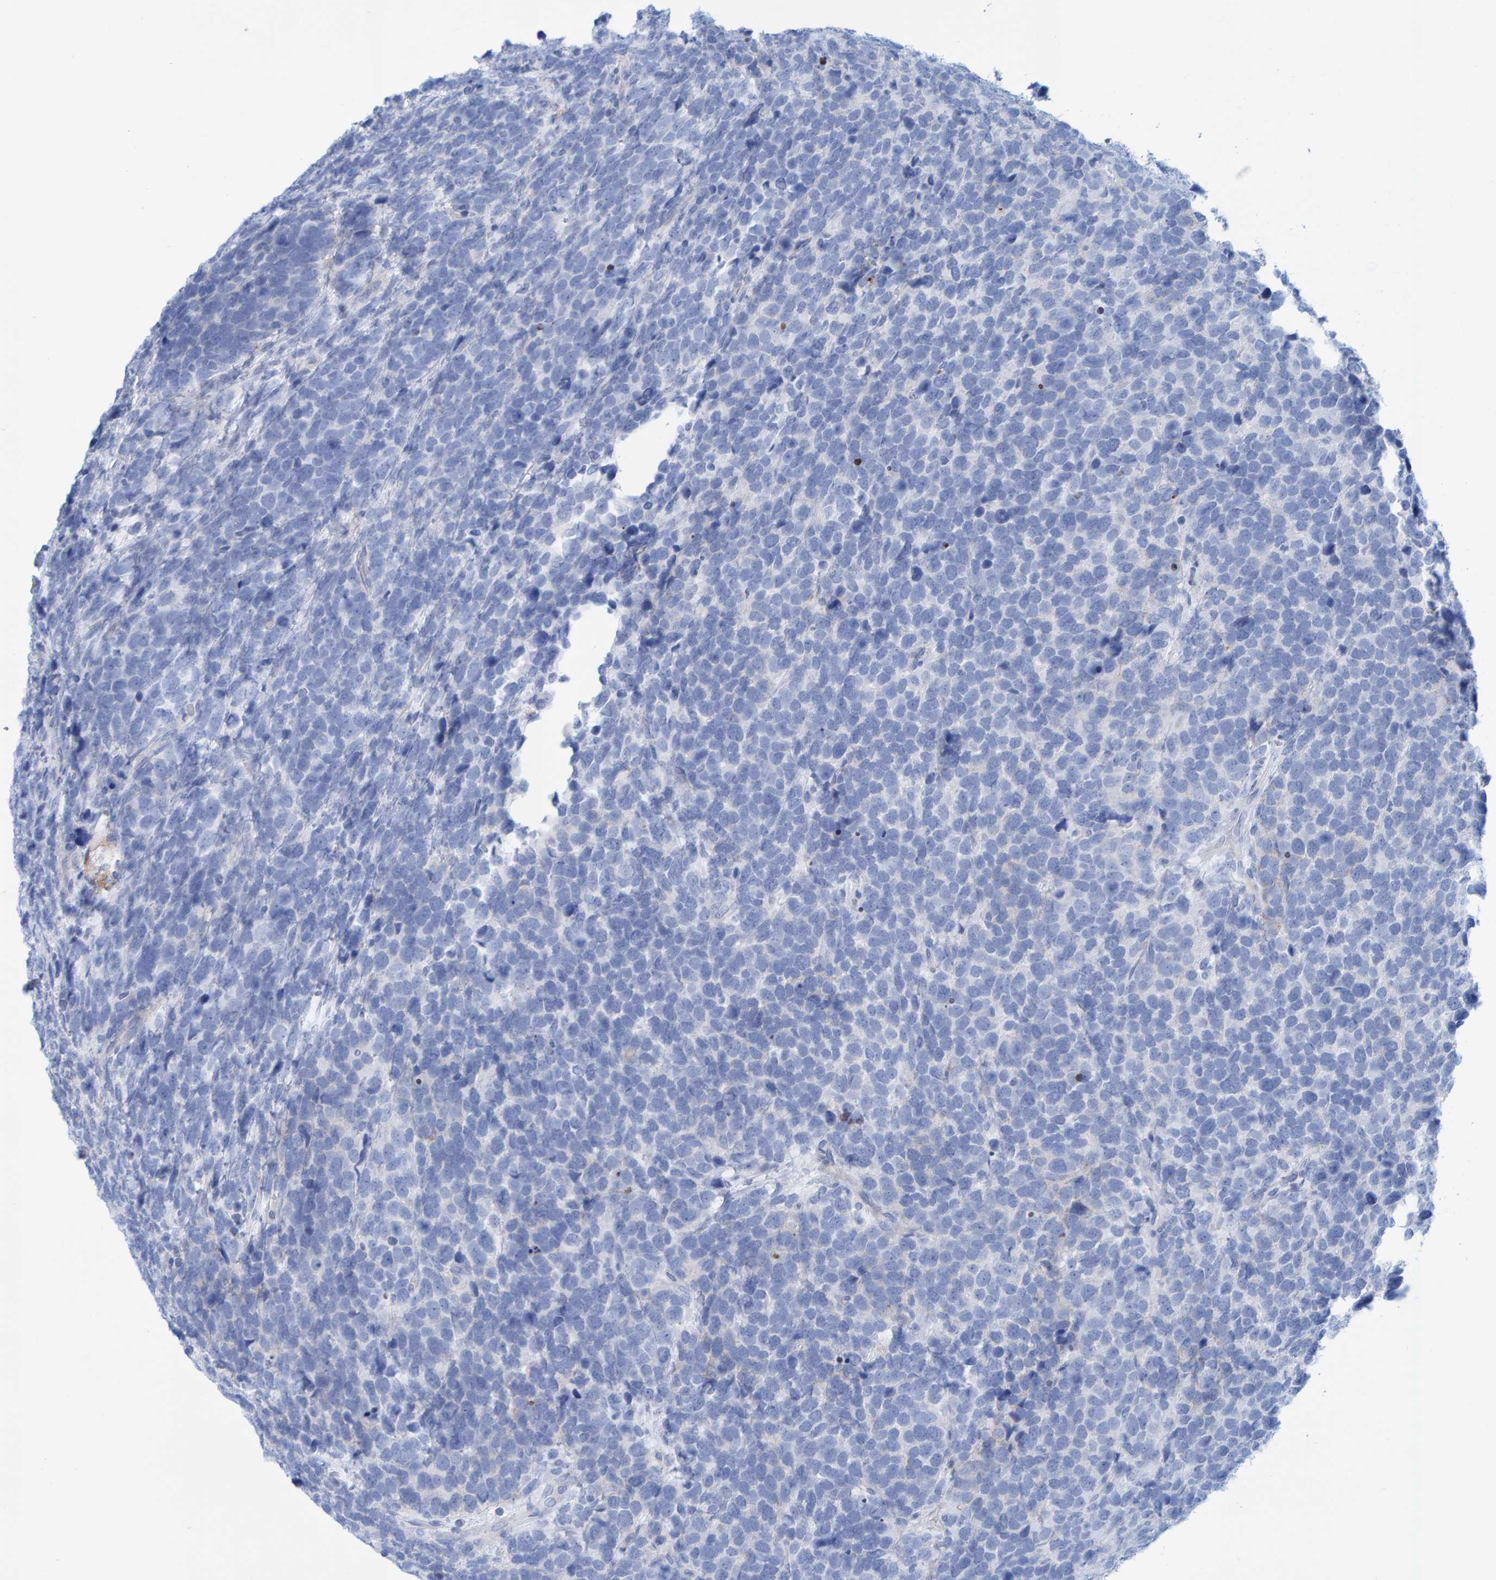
{"staining": {"intensity": "negative", "quantity": "none", "location": "none"}, "tissue": "urothelial cancer", "cell_type": "Tumor cells", "image_type": "cancer", "snomed": [{"axis": "morphology", "description": "Urothelial carcinoma, High grade"}, {"axis": "topography", "description": "Urinary bladder"}], "caption": "Tumor cells are negative for protein expression in human urothelial cancer. (Brightfield microscopy of DAB (3,3'-diaminobenzidine) immunohistochemistry at high magnification).", "gene": "JAKMIP3", "patient": {"sex": "female", "age": 82}}